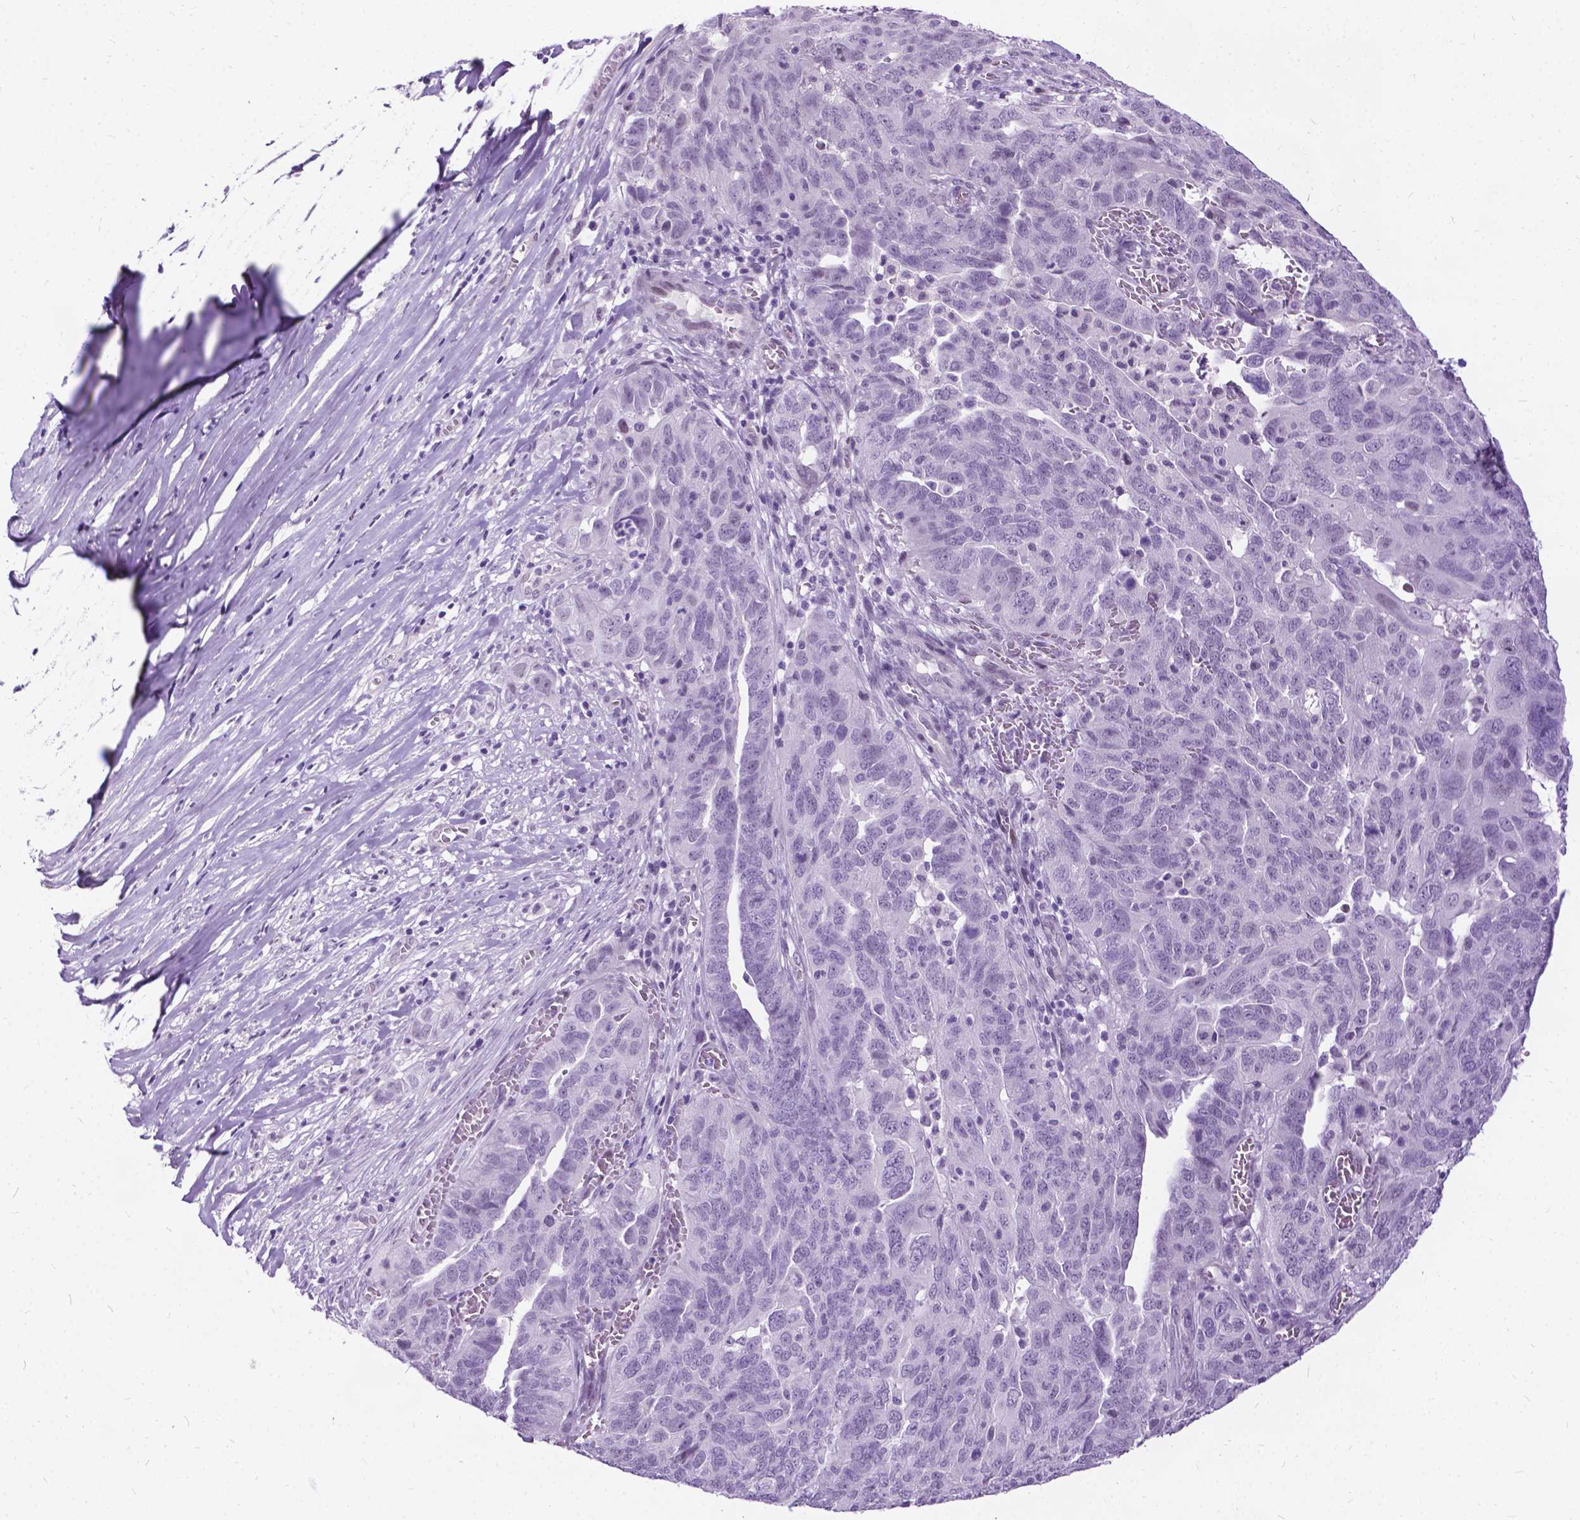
{"staining": {"intensity": "negative", "quantity": "none", "location": "none"}, "tissue": "ovarian cancer", "cell_type": "Tumor cells", "image_type": "cancer", "snomed": [{"axis": "morphology", "description": "Carcinoma, endometroid"}, {"axis": "topography", "description": "Soft tissue"}, {"axis": "topography", "description": "Ovary"}], "caption": "Ovarian cancer (endometroid carcinoma) stained for a protein using immunohistochemistry (IHC) exhibits no positivity tumor cells.", "gene": "PROB1", "patient": {"sex": "female", "age": 52}}